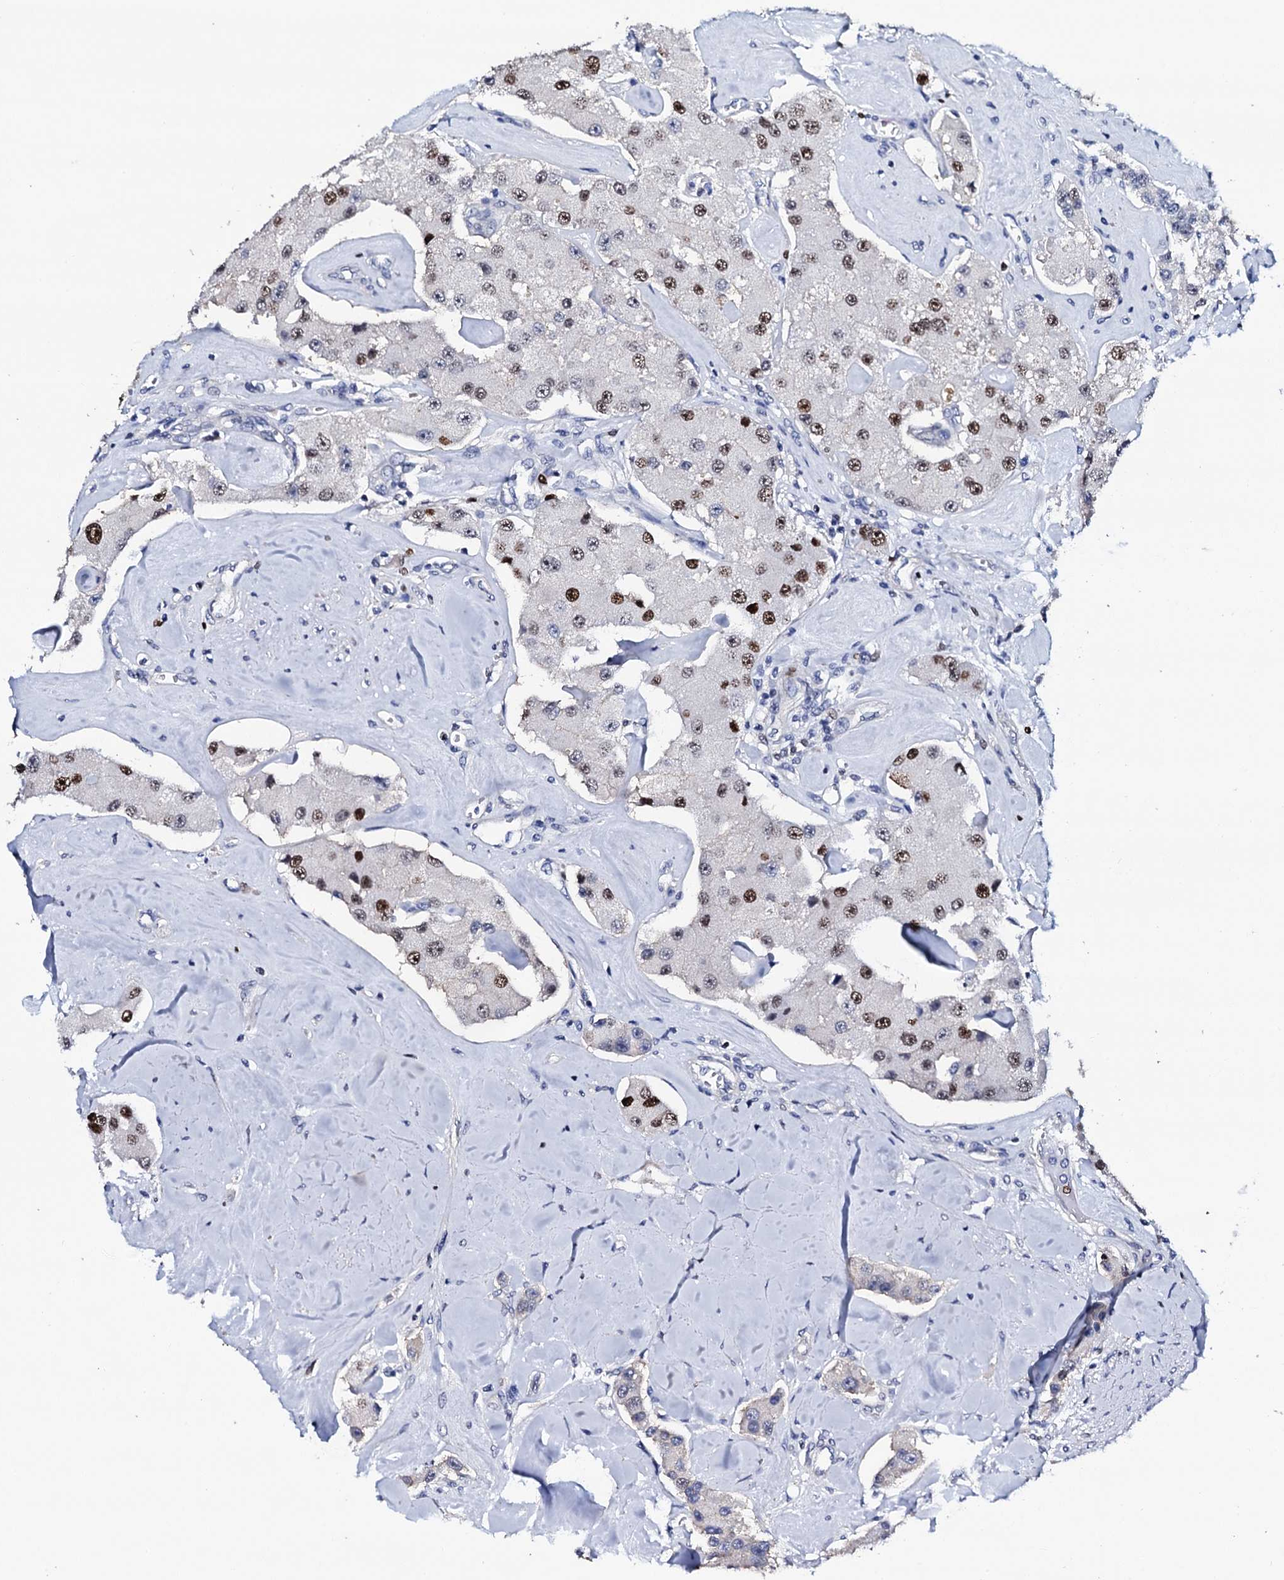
{"staining": {"intensity": "strong", "quantity": "<25%", "location": "nuclear"}, "tissue": "carcinoid", "cell_type": "Tumor cells", "image_type": "cancer", "snomed": [{"axis": "morphology", "description": "Carcinoid, malignant, NOS"}, {"axis": "topography", "description": "Pancreas"}], "caption": "High-power microscopy captured an immunohistochemistry (IHC) image of carcinoid (malignant), revealing strong nuclear expression in approximately <25% of tumor cells.", "gene": "NPM2", "patient": {"sex": "male", "age": 41}}